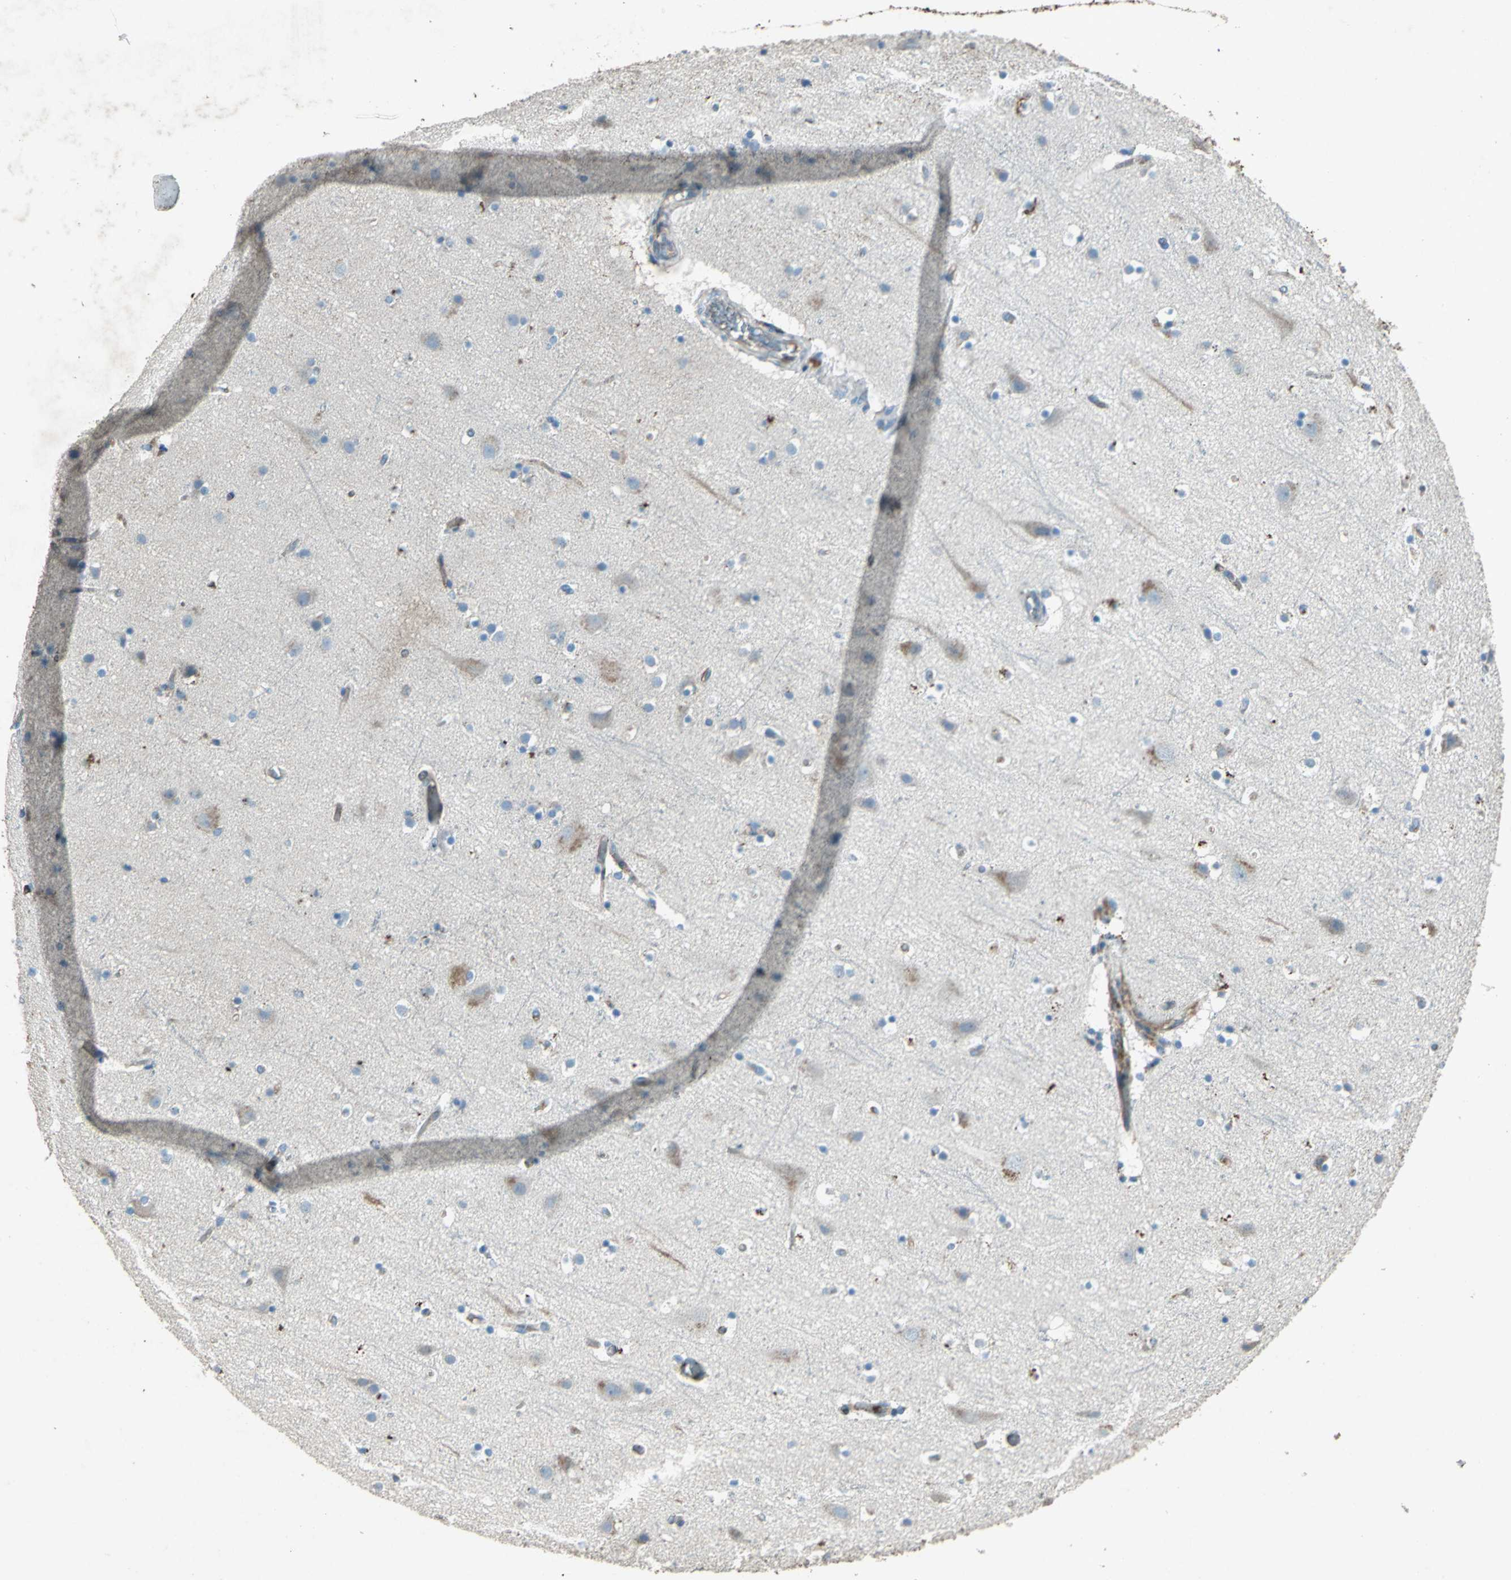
{"staining": {"intensity": "moderate", "quantity": ">75%", "location": "cytoplasmic/membranous"}, "tissue": "cerebral cortex", "cell_type": "Endothelial cells", "image_type": "normal", "snomed": [{"axis": "morphology", "description": "Normal tissue, NOS"}, {"axis": "topography", "description": "Cerebral cortex"}], "caption": "Immunohistochemical staining of normal cerebral cortex displays medium levels of moderate cytoplasmic/membranous staining in approximately >75% of endothelial cells.", "gene": "CCR6", "patient": {"sex": "male", "age": 45}}